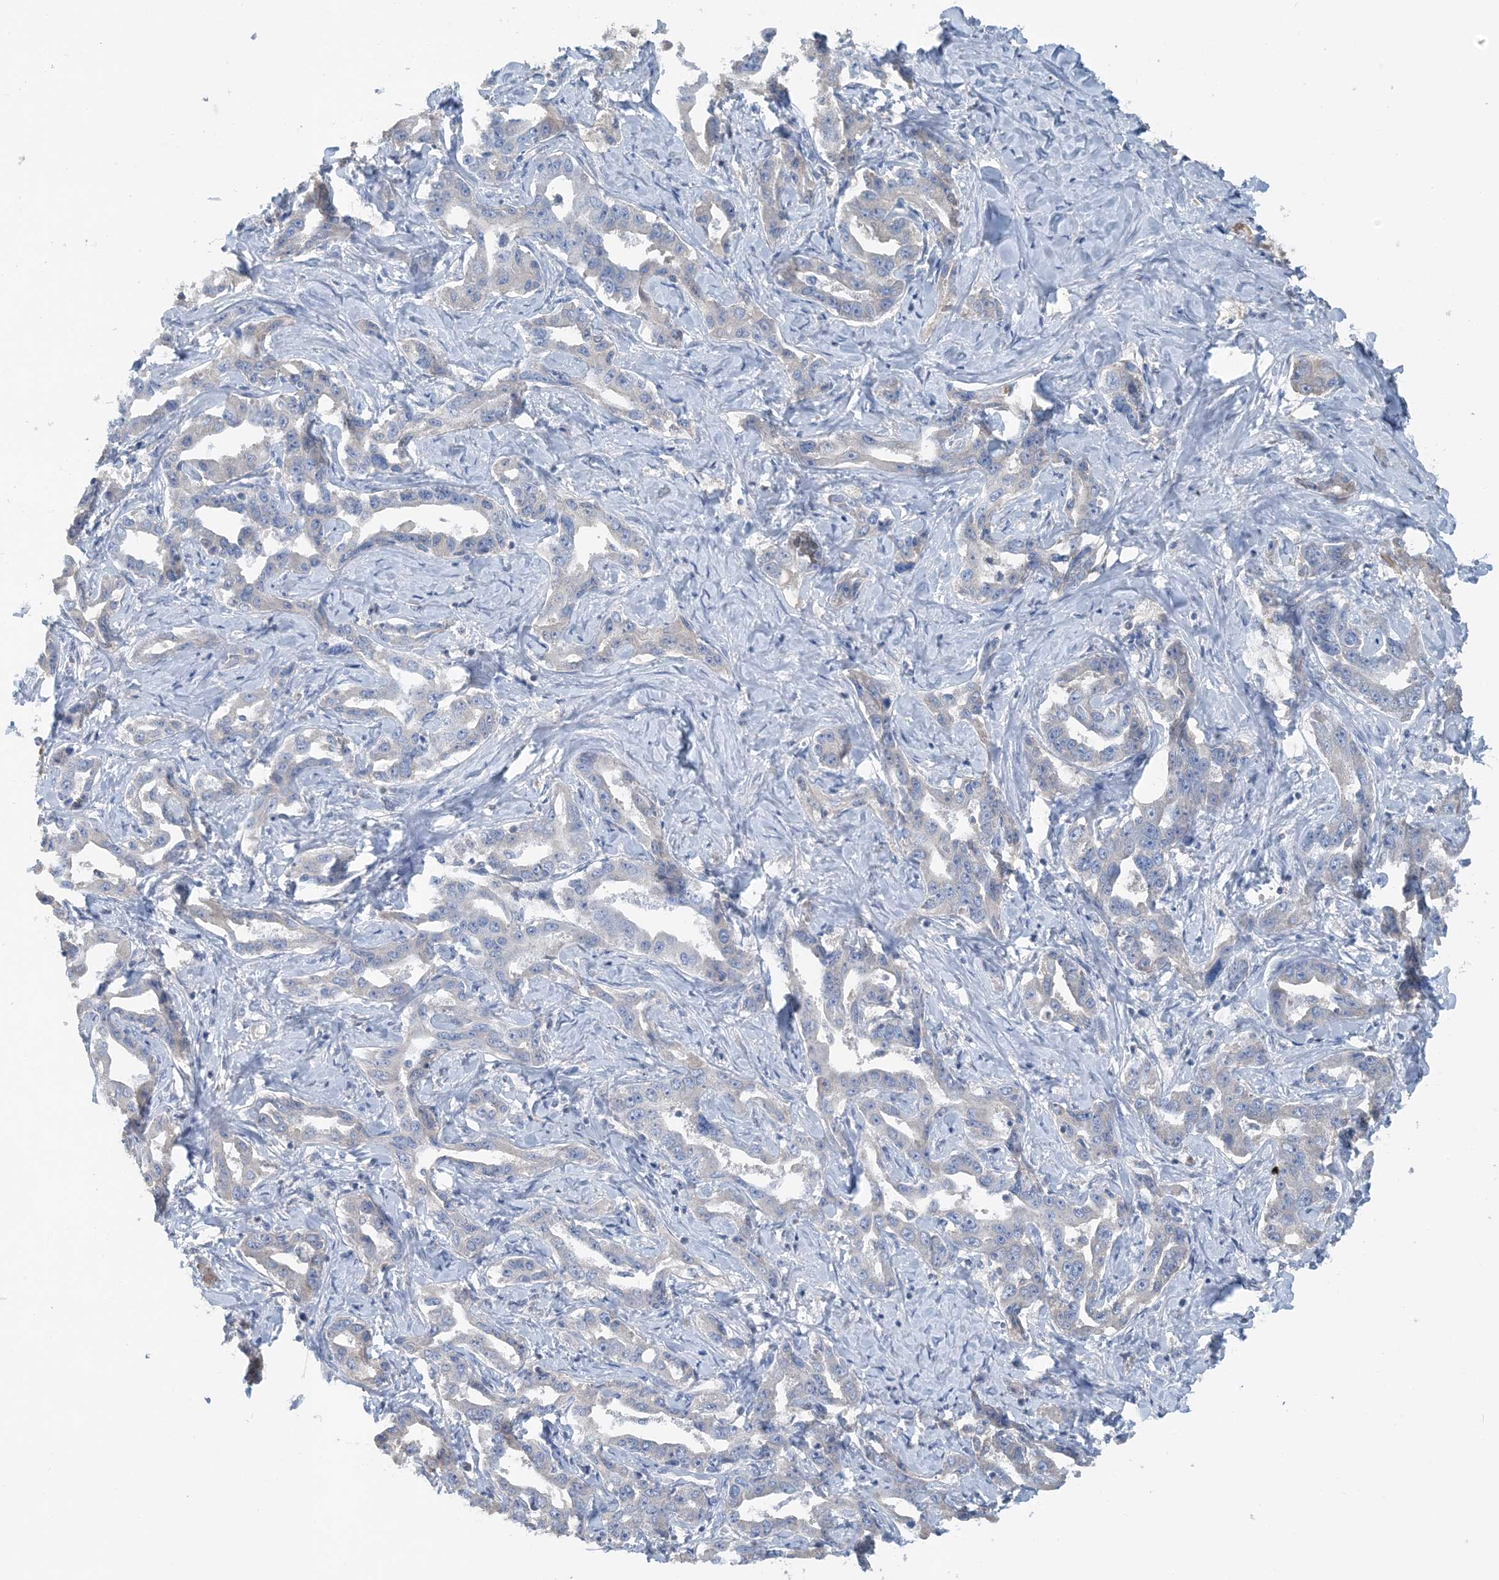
{"staining": {"intensity": "negative", "quantity": "none", "location": "none"}, "tissue": "liver cancer", "cell_type": "Tumor cells", "image_type": "cancer", "snomed": [{"axis": "morphology", "description": "Cholangiocarcinoma"}, {"axis": "topography", "description": "Liver"}], "caption": "IHC of human liver cancer (cholangiocarcinoma) displays no expression in tumor cells.", "gene": "CTRL", "patient": {"sex": "male", "age": 59}}